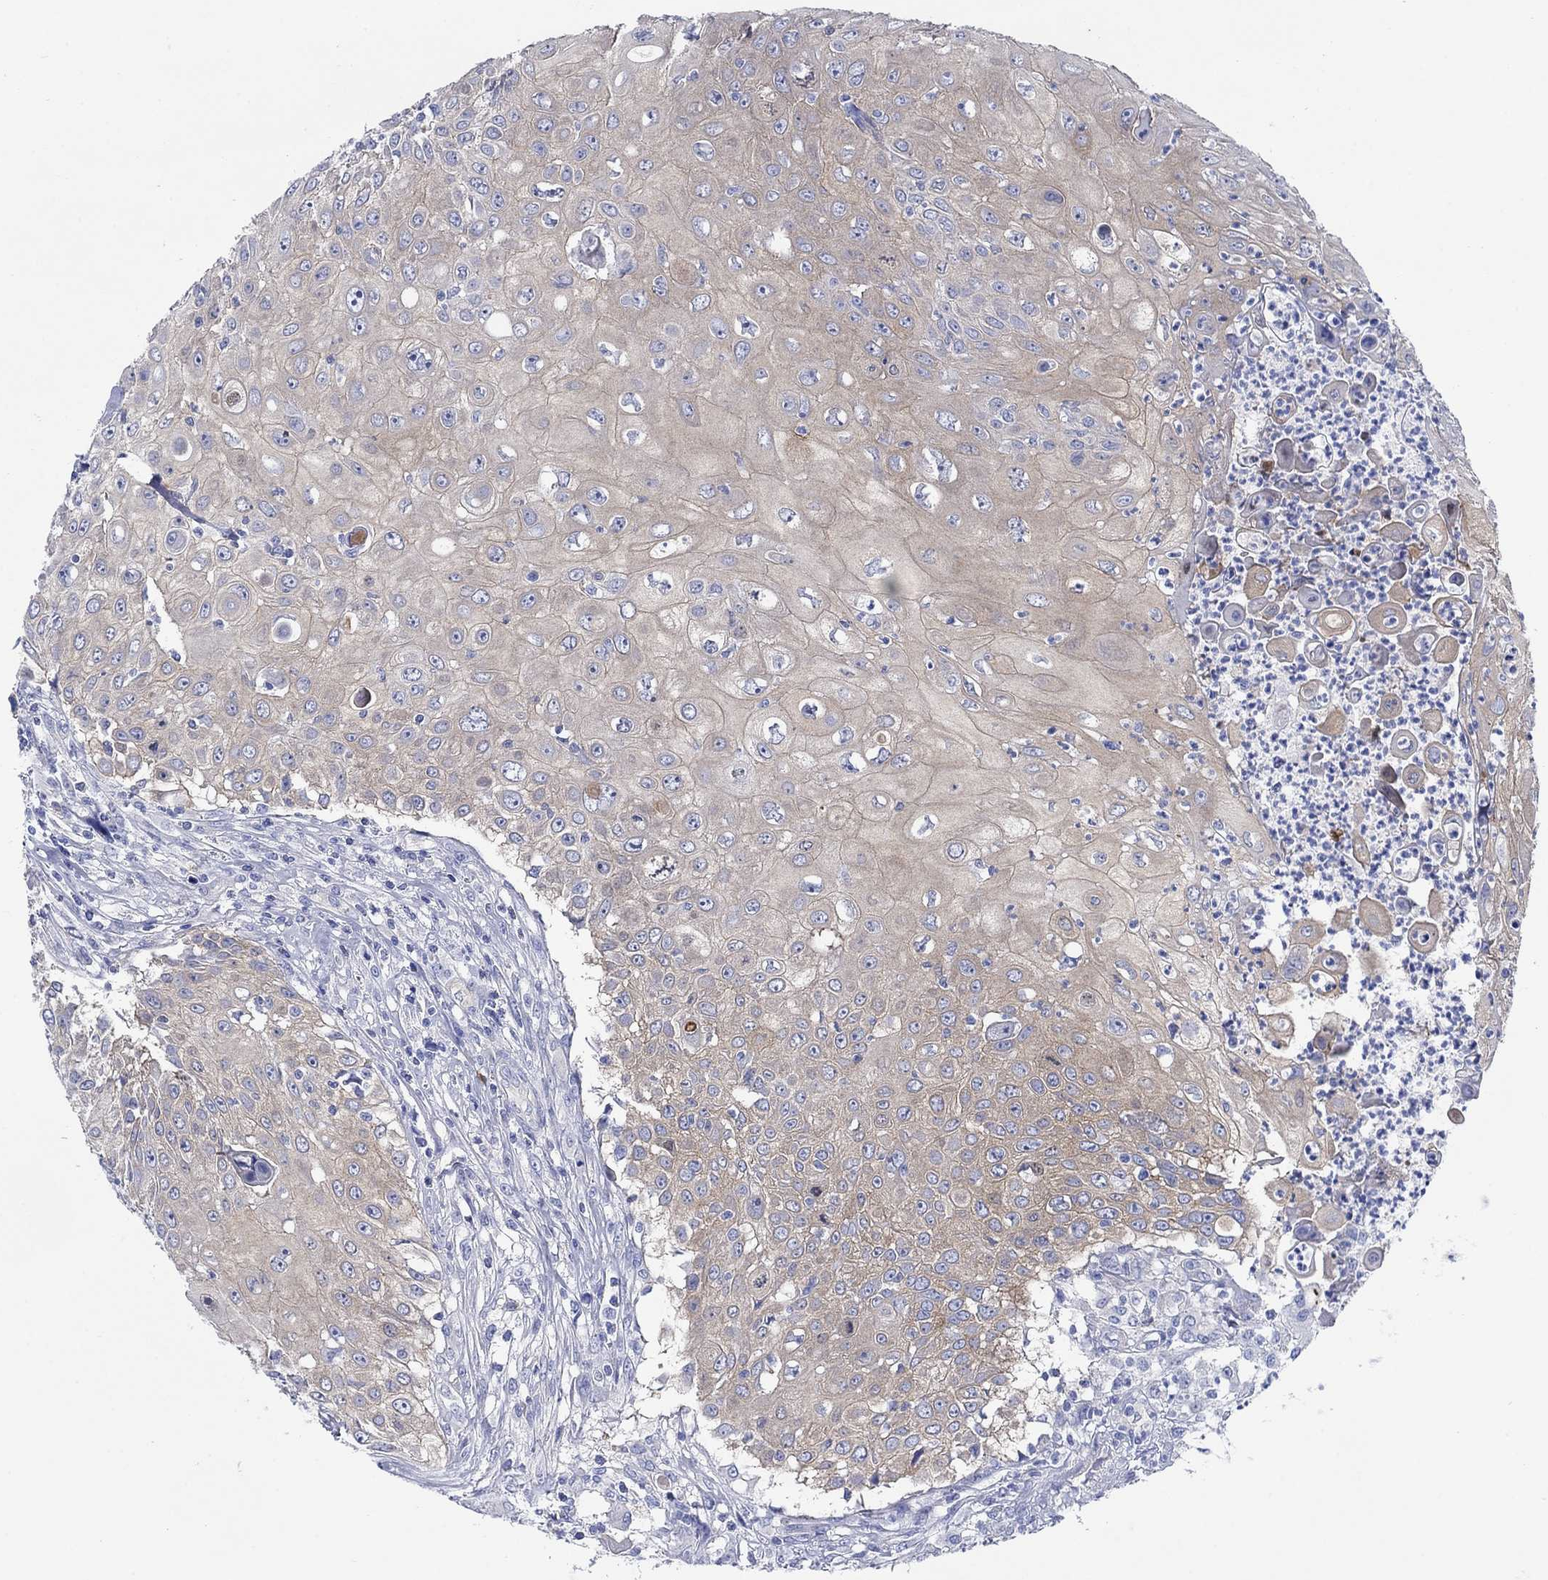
{"staining": {"intensity": "negative", "quantity": "none", "location": "none"}, "tissue": "urothelial cancer", "cell_type": "Tumor cells", "image_type": "cancer", "snomed": [{"axis": "morphology", "description": "Urothelial carcinoma, High grade"}, {"axis": "topography", "description": "Urinary bladder"}], "caption": "Tumor cells are negative for protein expression in human urothelial carcinoma (high-grade).", "gene": "TRIM16", "patient": {"sex": "female", "age": 79}}